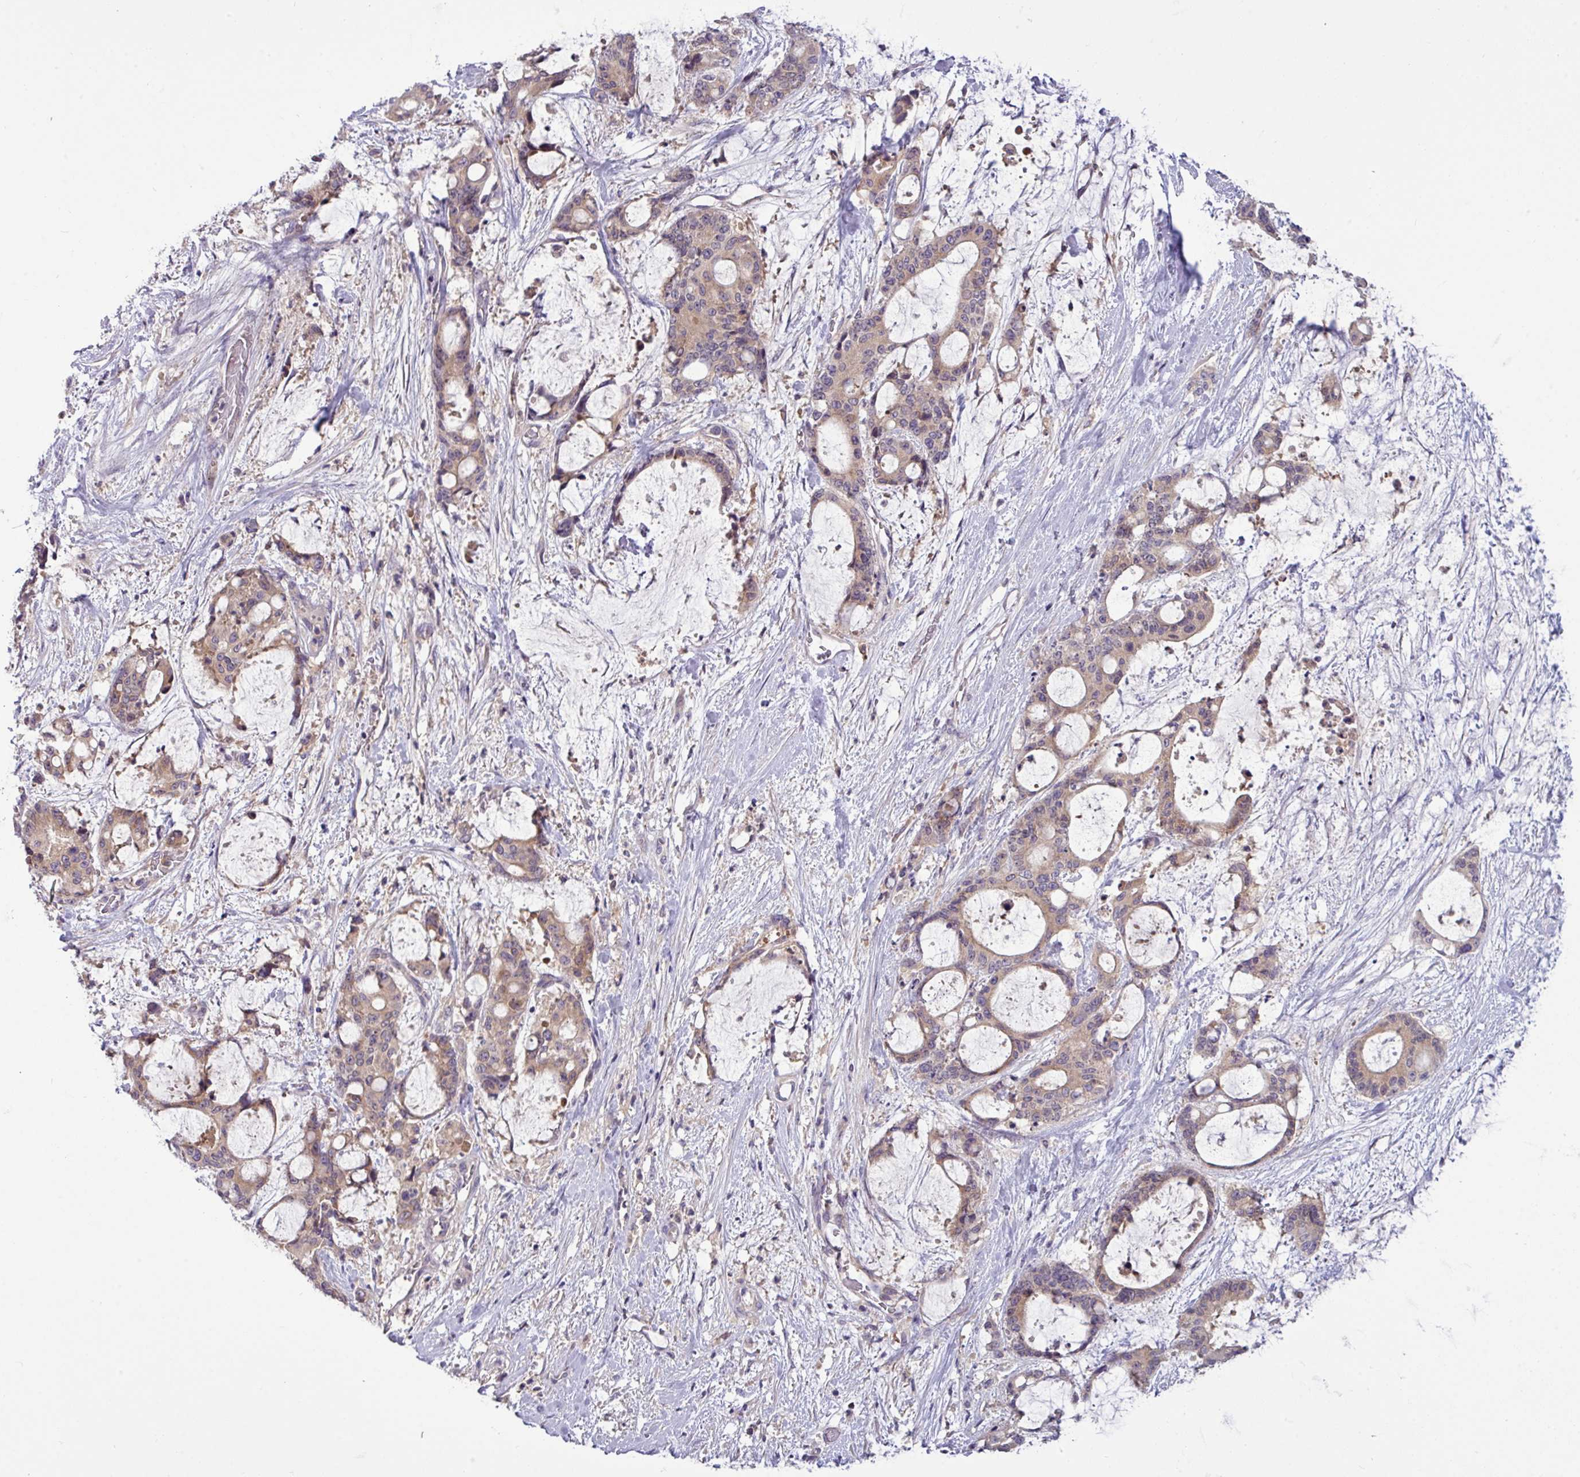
{"staining": {"intensity": "weak", "quantity": ">75%", "location": "cytoplasmic/membranous"}, "tissue": "liver cancer", "cell_type": "Tumor cells", "image_type": "cancer", "snomed": [{"axis": "morphology", "description": "Normal tissue, NOS"}, {"axis": "morphology", "description": "Cholangiocarcinoma"}, {"axis": "topography", "description": "Liver"}, {"axis": "topography", "description": "Peripheral nerve tissue"}], "caption": "IHC staining of cholangiocarcinoma (liver), which displays low levels of weak cytoplasmic/membranous positivity in approximately >75% of tumor cells indicating weak cytoplasmic/membranous protein expression. The staining was performed using DAB (3,3'-diaminobenzidine) (brown) for protein detection and nuclei were counterstained in hematoxylin (blue).", "gene": "TMEM62", "patient": {"sex": "female", "age": 73}}